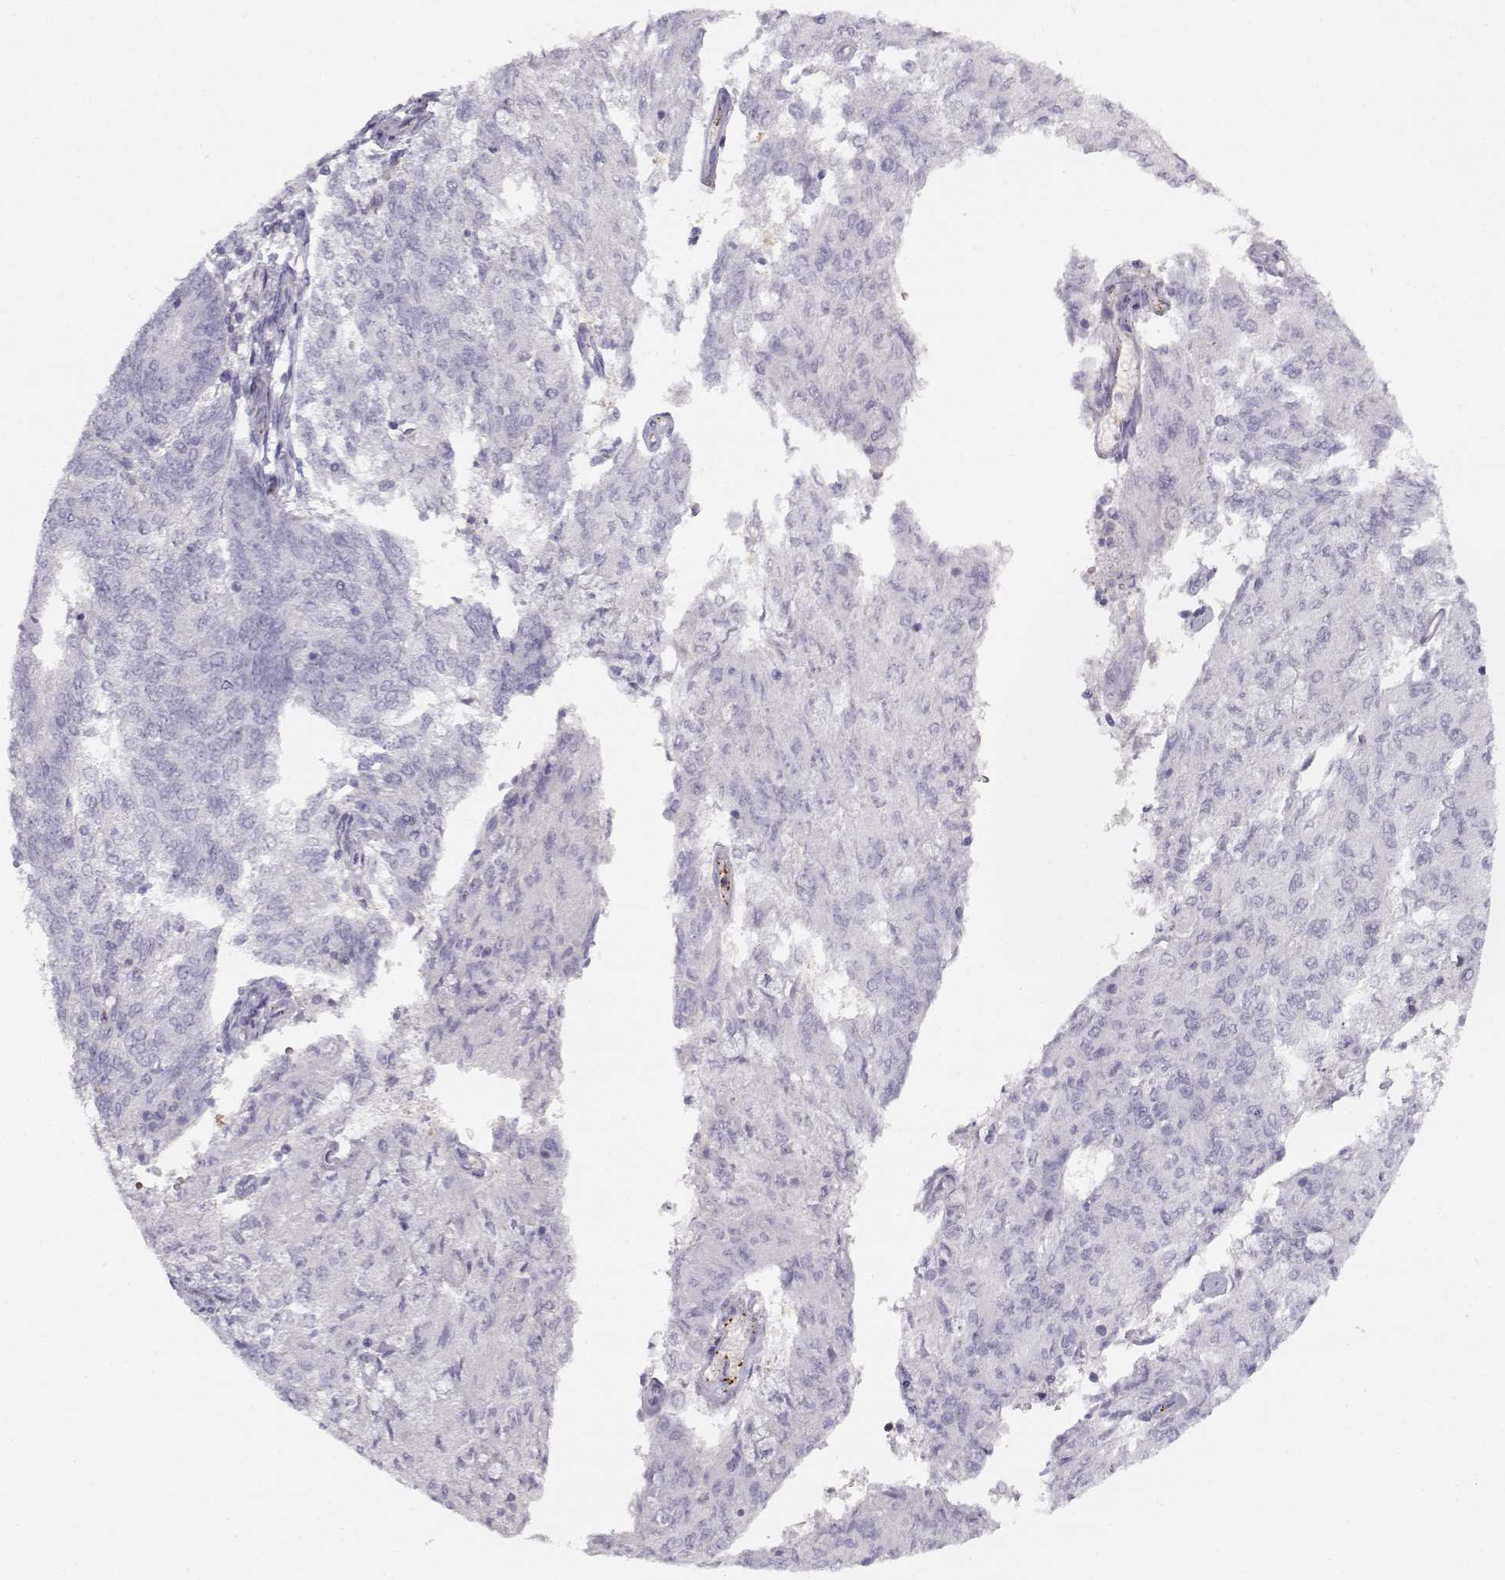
{"staining": {"intensity": "negative", "quantity": "none", "location": "none"}, "tissue": "endometrial cancer", "cell_type": "Tumor cells", "image_type": "cancer", "snomed": [{"axis": "morphology", "description": "Adenocarcinoma, NOS"}, {"axis": "topography", "description": "Endometrium"}], "caption": "A high-resolution micrograph shows immunohistochemistry (IHC) staining of adenocarcinoma (endometrial), which demonstrates no significant expression in tumor cells.", "gene": "MYO1A", "patient": {"sex": "female", "age": 82}}